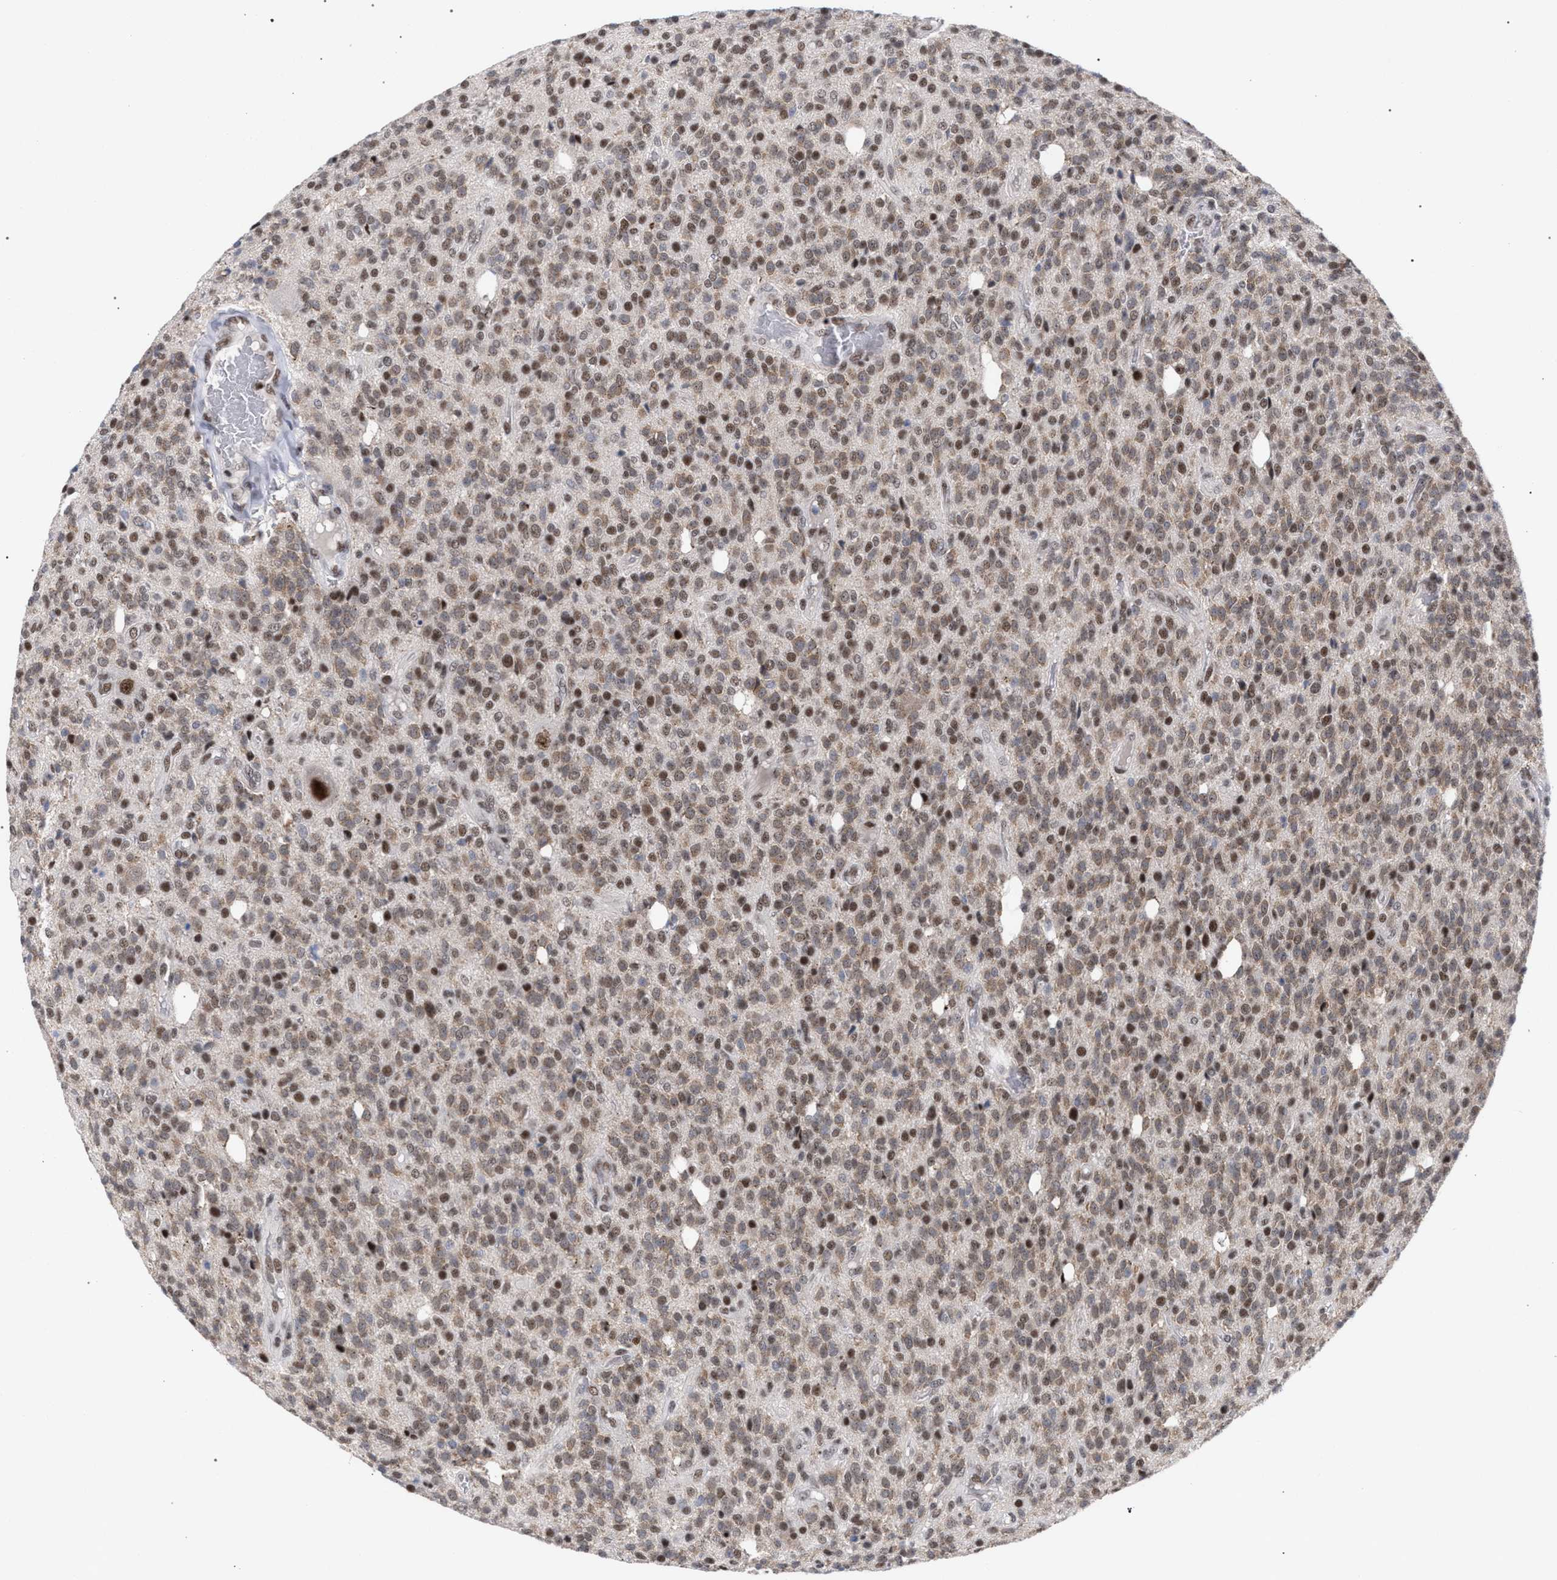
{"staining": {"intensity": "moderate", "quantity": "25%-75%", "location": "nuclear"}, "tissue": "glioma", "cell_type": "Tumor cells", "image_type": "cancer", "snomed": [{"axis": "morphology", "description": "Glioma, malignant, High grade"}, {"axis": "topography", "description": "Brain"}], "caption": "Immunohistochemical staining of human malignant glioma (high-grade) displays moderate nuclear protein positivity in about 25%-75% of tumor cells. (IHC, brightfield microscopy, high magnification).", "gene": "SCAF4", "patient": {"sex": "male", "age": 34}}